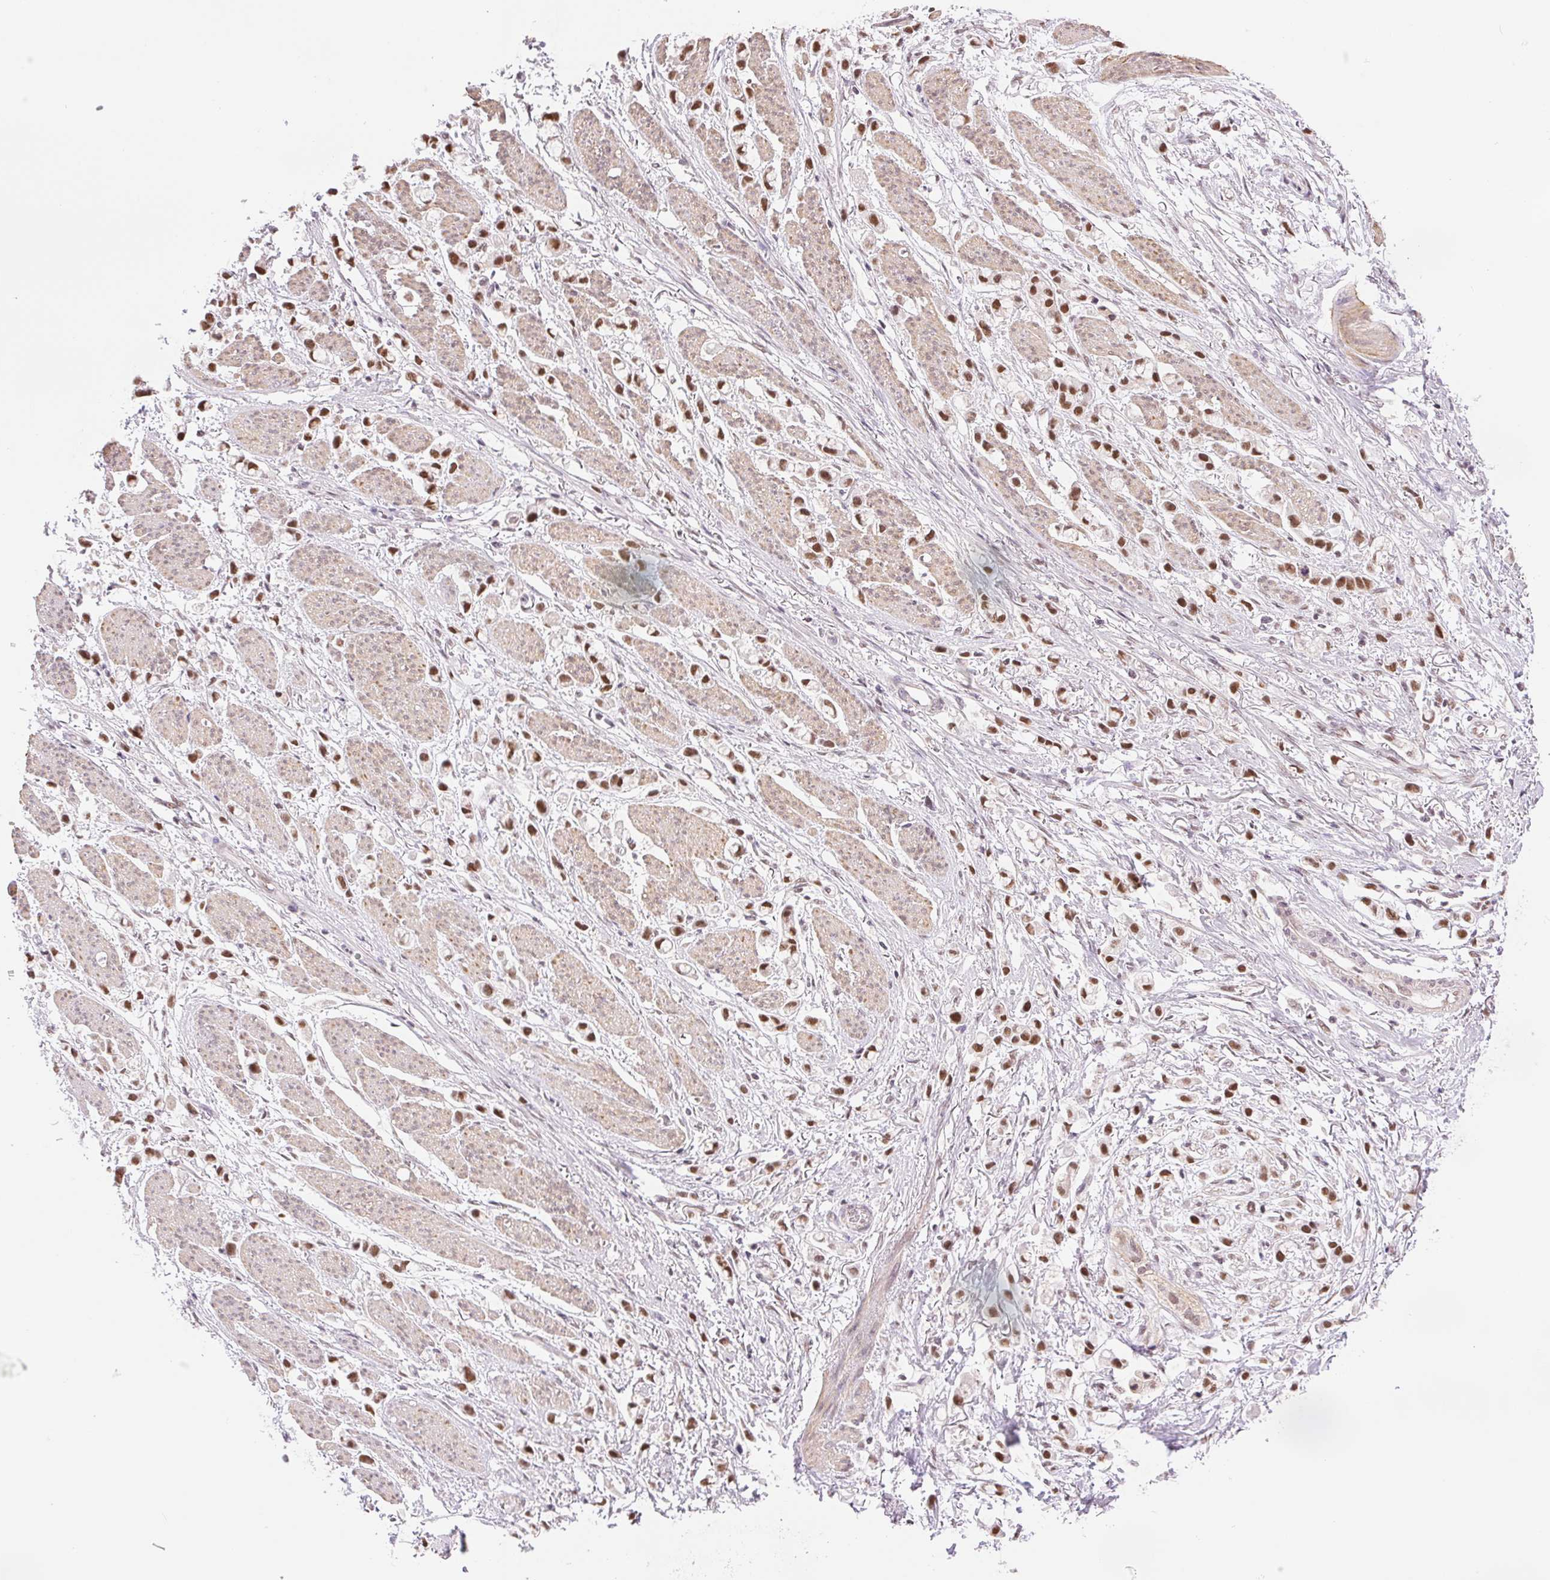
{"staining": {"intensity": "moderate", "quantity": ">75%", "location": "nuclear"}, "tissue": "stomach cancer", "cell_type": "Tumor cells", "image_type": "cancer", "snomed": [{"axis": "morphology", "description": "Adenocarcinoma, NOS"}, {"axis": "topography", "description": "Stomach"}], "caption": "Protein staining shows moderate nuclear positivity in about >75% of tumor cells in stomach cancer.", "gene": "RPRD1B", "patient": {"sex": "female", "age": 81}}